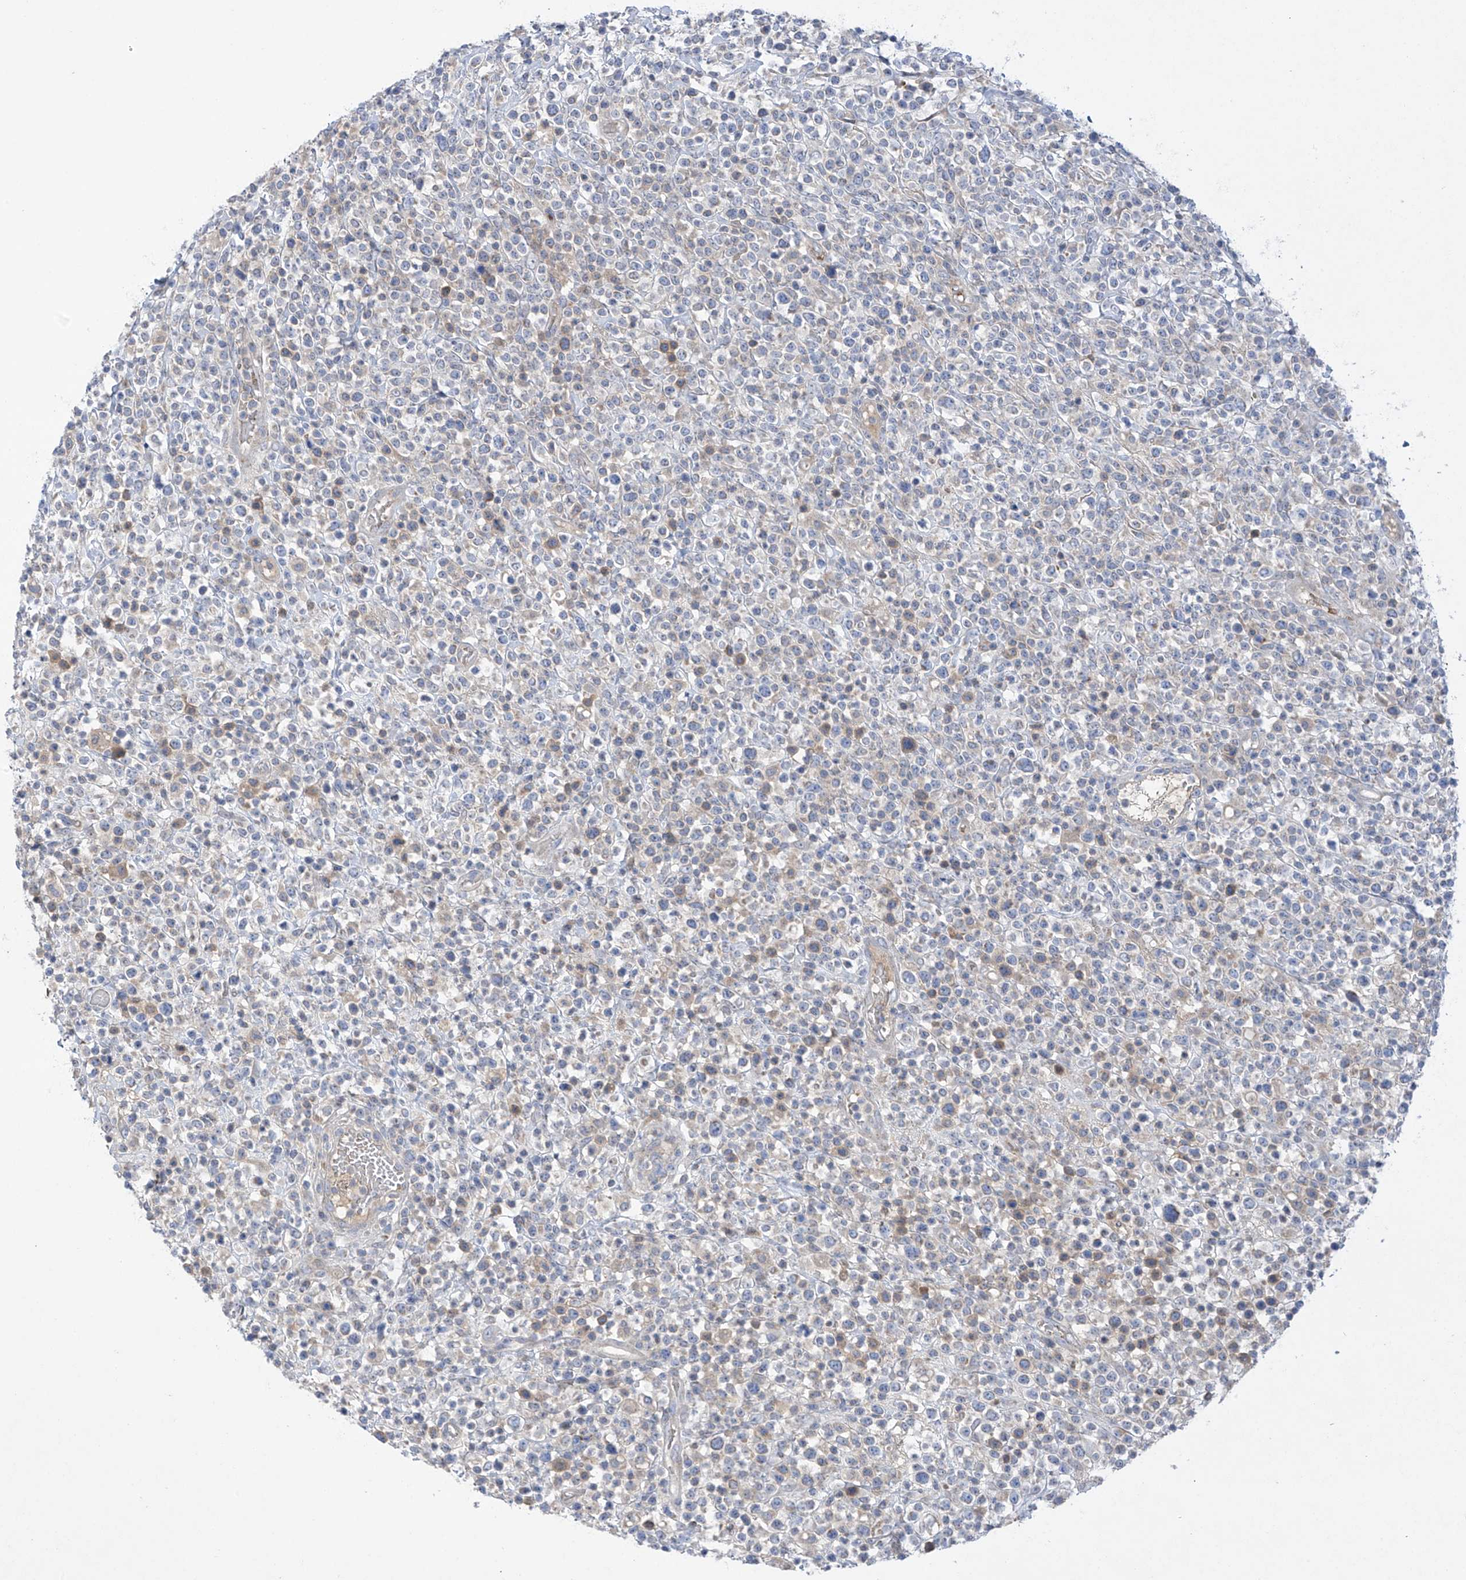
{"staining": {"intensity": "negative", "quantity": "none", "location": "none"}, "tissue": "lymphoma", "cell_type": "Tumor cells", "image_type": "cancer", "snomed": [{"axis": "morphology", "description": "Malignant lymphoma, non-Hodgkin's type, High grade"}, {"axis": "topography", "description": "Colon"}], "caption": "A photomicrograph of high-grade malignant lymphoma, non-Hodgkin's type stained for a protein demonstrates no brown staining in tumor cells.", "gene": "METTL18", "patient": {"sex": "female", "age": 53}}